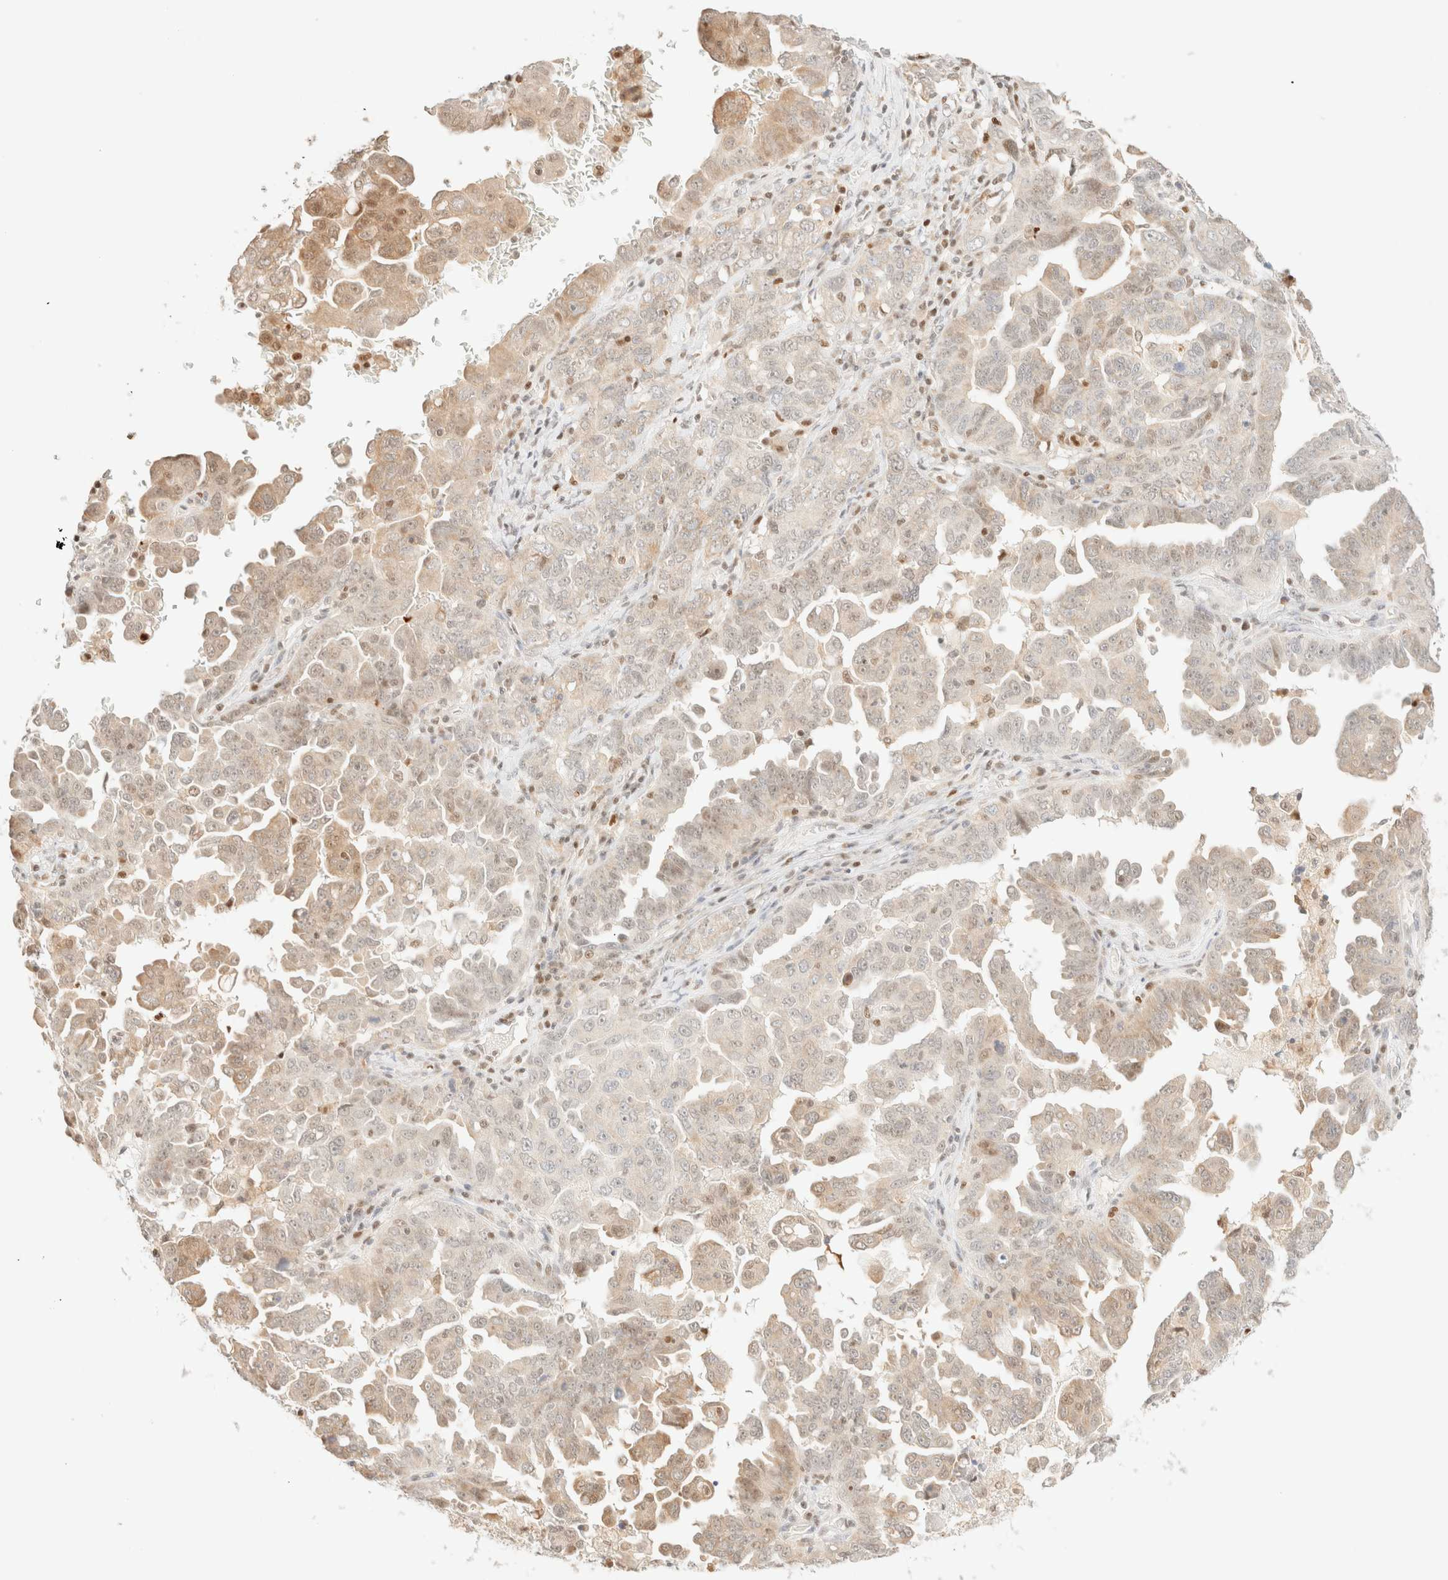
{"staining": {"intensity": "weak", "quantity": "25%-75%", "location": "cytoplasmic/membranous,nuclear"}, "tissue": "ovarian cancer", "cell_type": "Tumor cells", "image_type": "cancer", "snomed": [{"axis": "morphology", "description": "Carcinoma, endometroid"}, {"axis": "topography", "description": "Ovary"}], "caption": "Ovarian cancer (endometroid carcinoma) stained with DAB IHC demonstrates low levels of weak cytoplasmic/membranous and nuclear positivity in about 25%-75% of tumor cells.", "gene": "TSR1", "patient": {"sex": "female", "age": 62}}